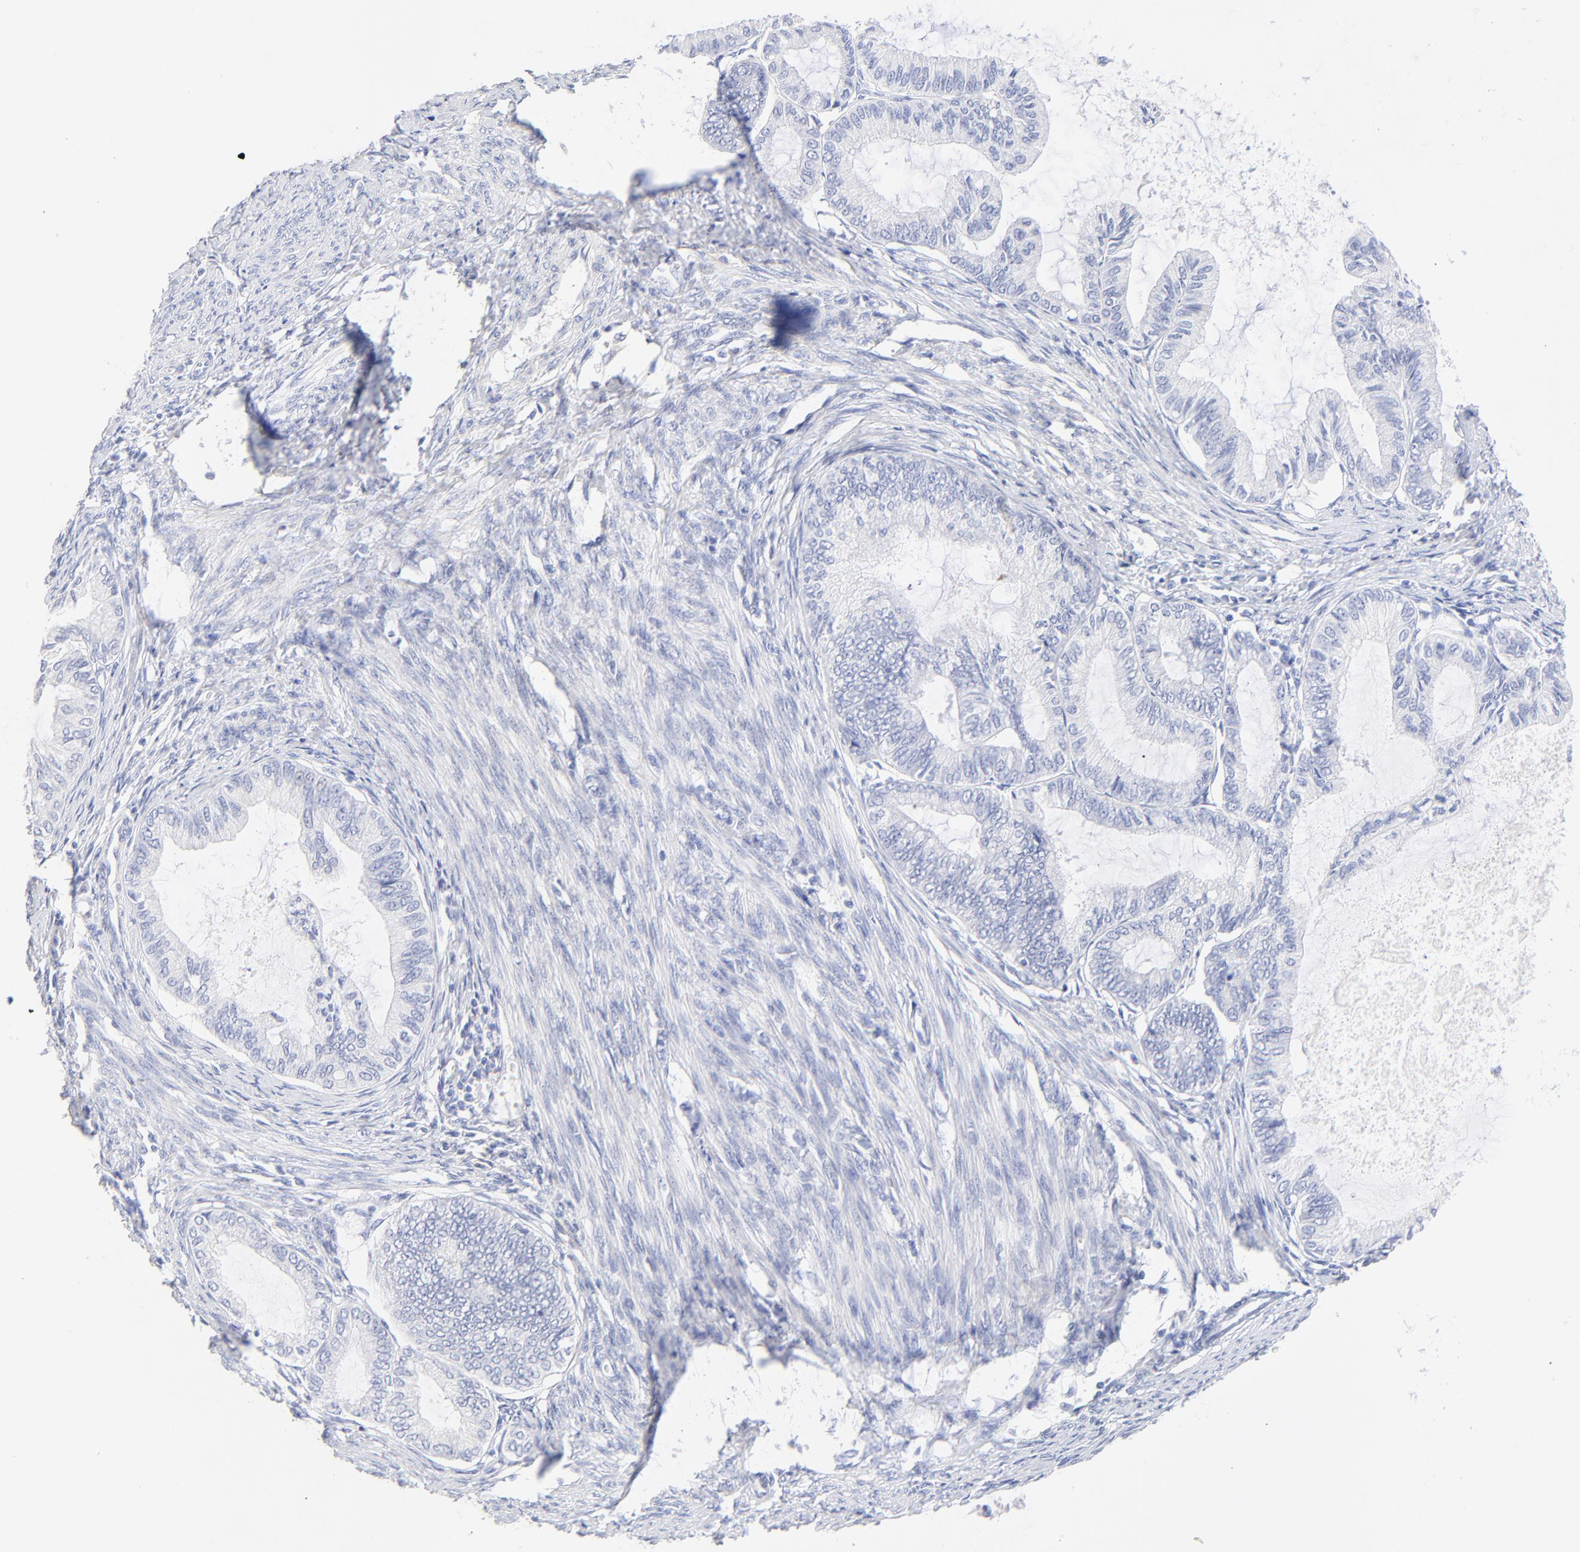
{"staining": {"intensity": "negative", "quantity": "none", "location": "none"}, "tissue": "endometrial cancer", "cell_type": "Tumor cells", "image_type": "cancer", "snomed": [{"axis": "morphology", "description": "Adenocarcinoma, NOS"}, {"axis": "topography", "description": "Endometrium"}], "caption": "Immunohistochemical staining of human endometrial adenocarcinoma demonstrates no significant positivity in tumor cells.", "gene": "SULT4A1", "patient": {"sex": "female", "age": 86}}